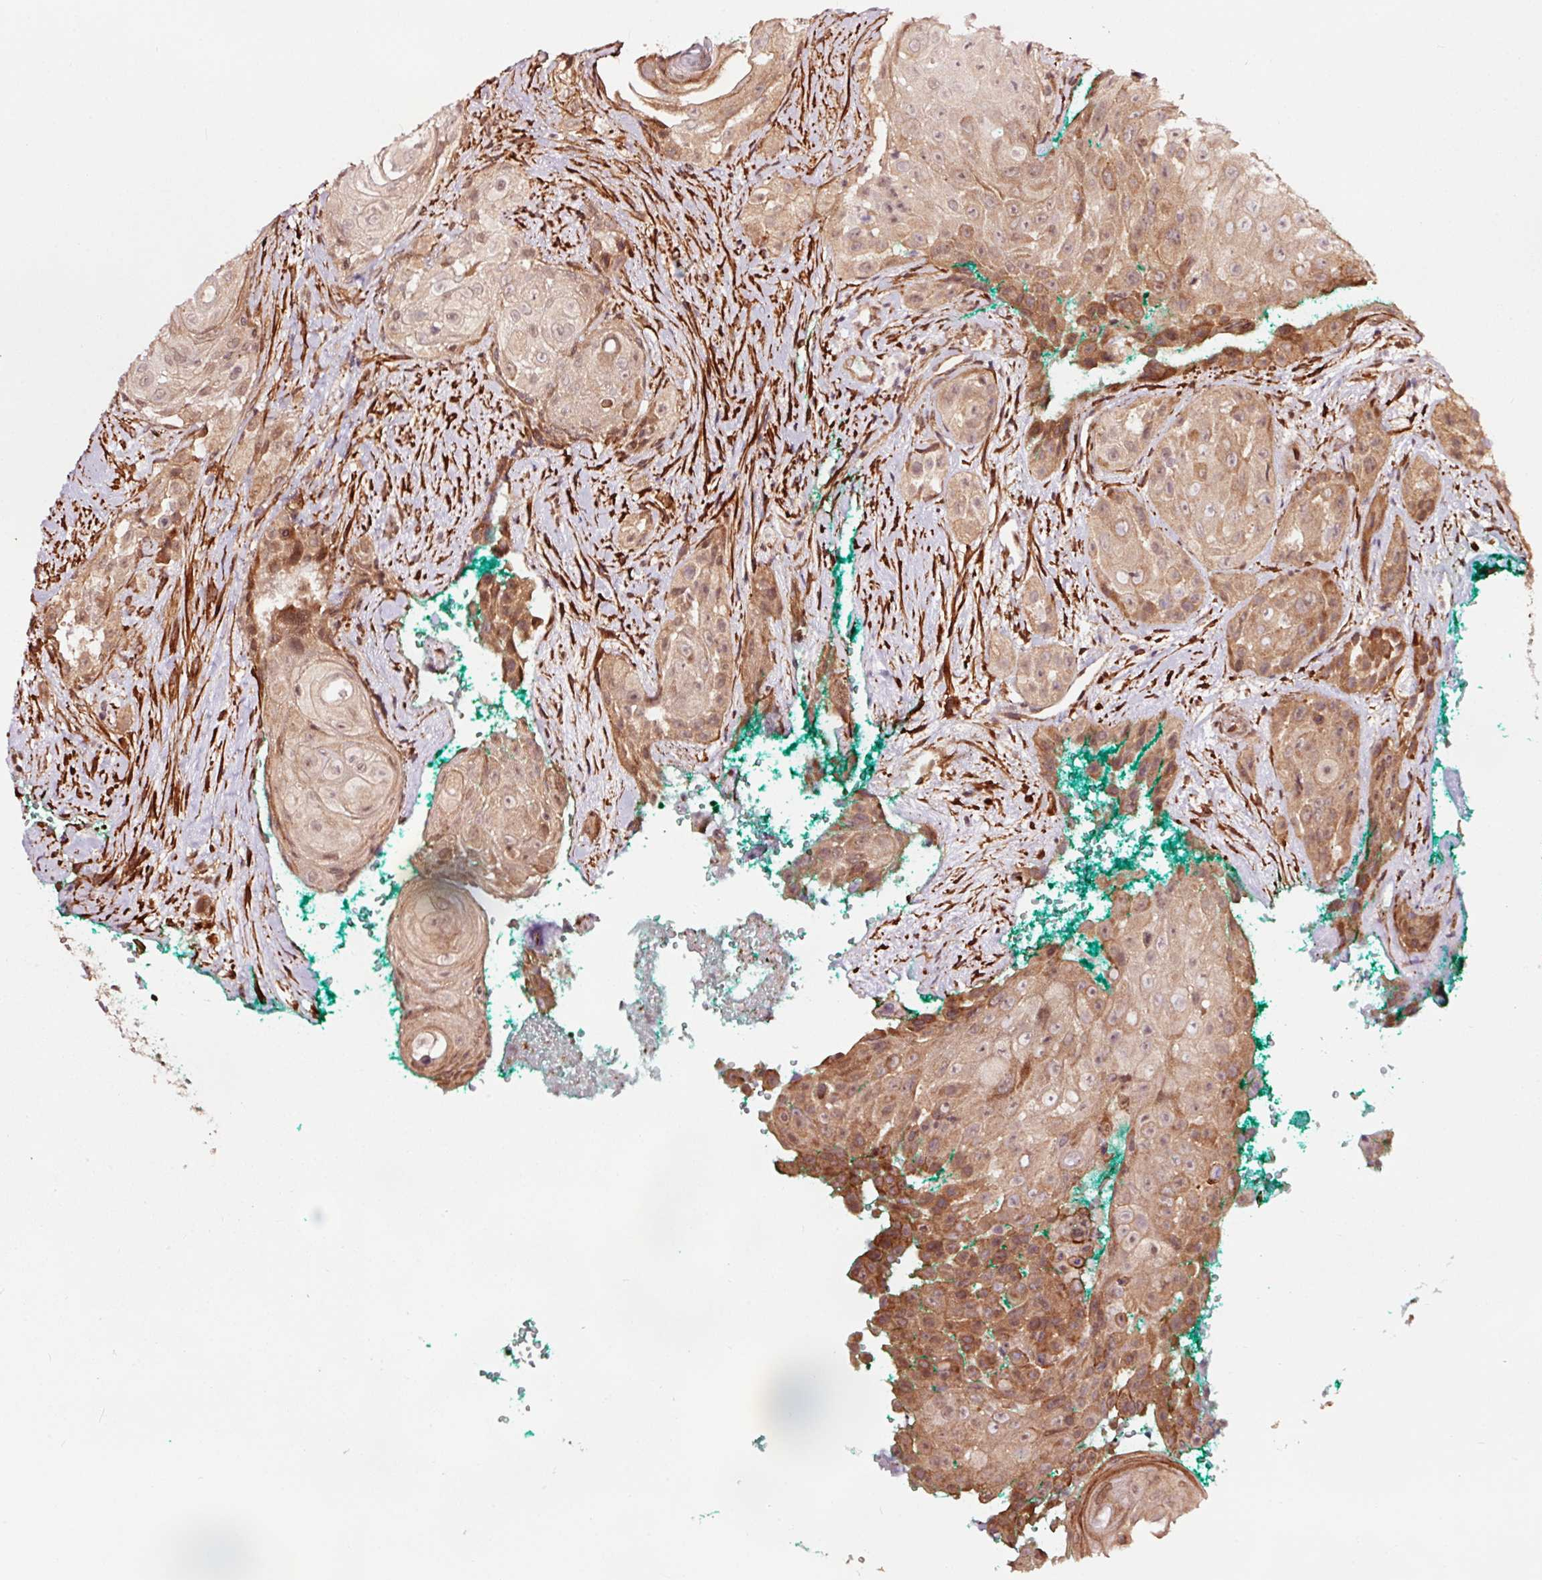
{"staining": {"intensity": "moderate", "quantity": ">75%", "location": "cytoplasmic/membranous,nuclear"}, "tissue": "head and neck cancer", "cell_type": "Tumor cells", "image_type": "cancer", "snomed": [{"axis": "morphology", "description": "Squamous cell carcinoma, NOS"}, {"axis": "topography", "description": "Head-Neck"}], "caption": "The micrograph demonstrates immunohistochemical staining of head and neck cancer. There is moderate cytoplasmic/membranous and nuclear expression is seen in approximately >75% of tumor cells. (Brightfield microscopy of DAB IHC at high magnification).", "gene": "TPM1", "patient": {"sex": "male", "age": 83}}